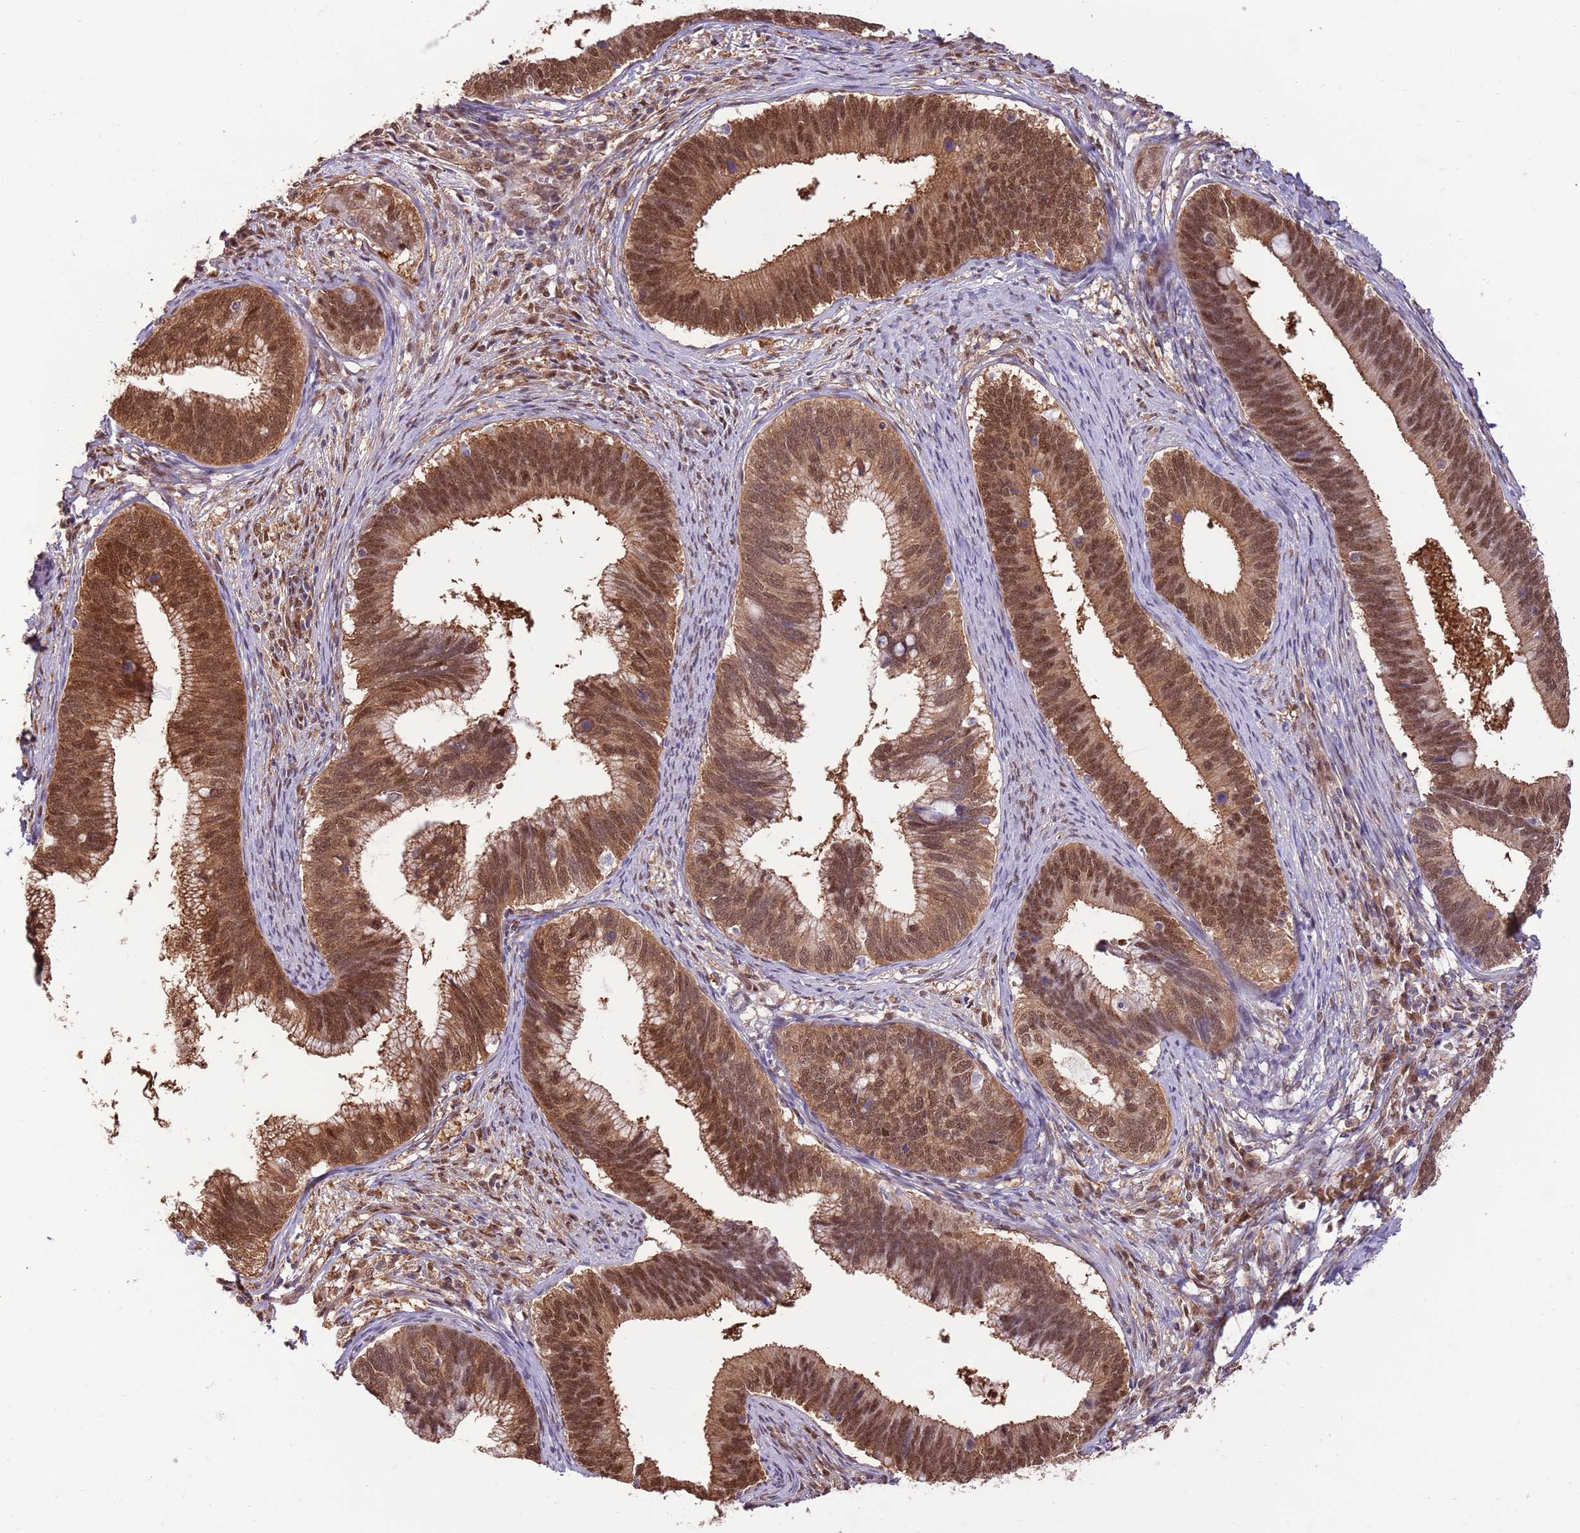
{"staining": {"intensity": "strong", "quantity": ">75%", "location": "cytoplasmic/membranous,nuclear"}, "tissue": "cervical cancer", "cell_type": "Tumor cells", "image_type": "cancer", "snomed": [{"axis": "morphology", "description": "Adenocarcinoma, NOS"}, {"axis": "topography", "description": "Cervix"}], "caption": "Human cervical adenocarcinoma stained with a brown dye demonstrates strong cytoplasmic/membranous and nuclear positive positivity in approximately >75% of tumor cells.", "gene": "NSFL1C", "patient": {"sex": "female", "age": 42}}